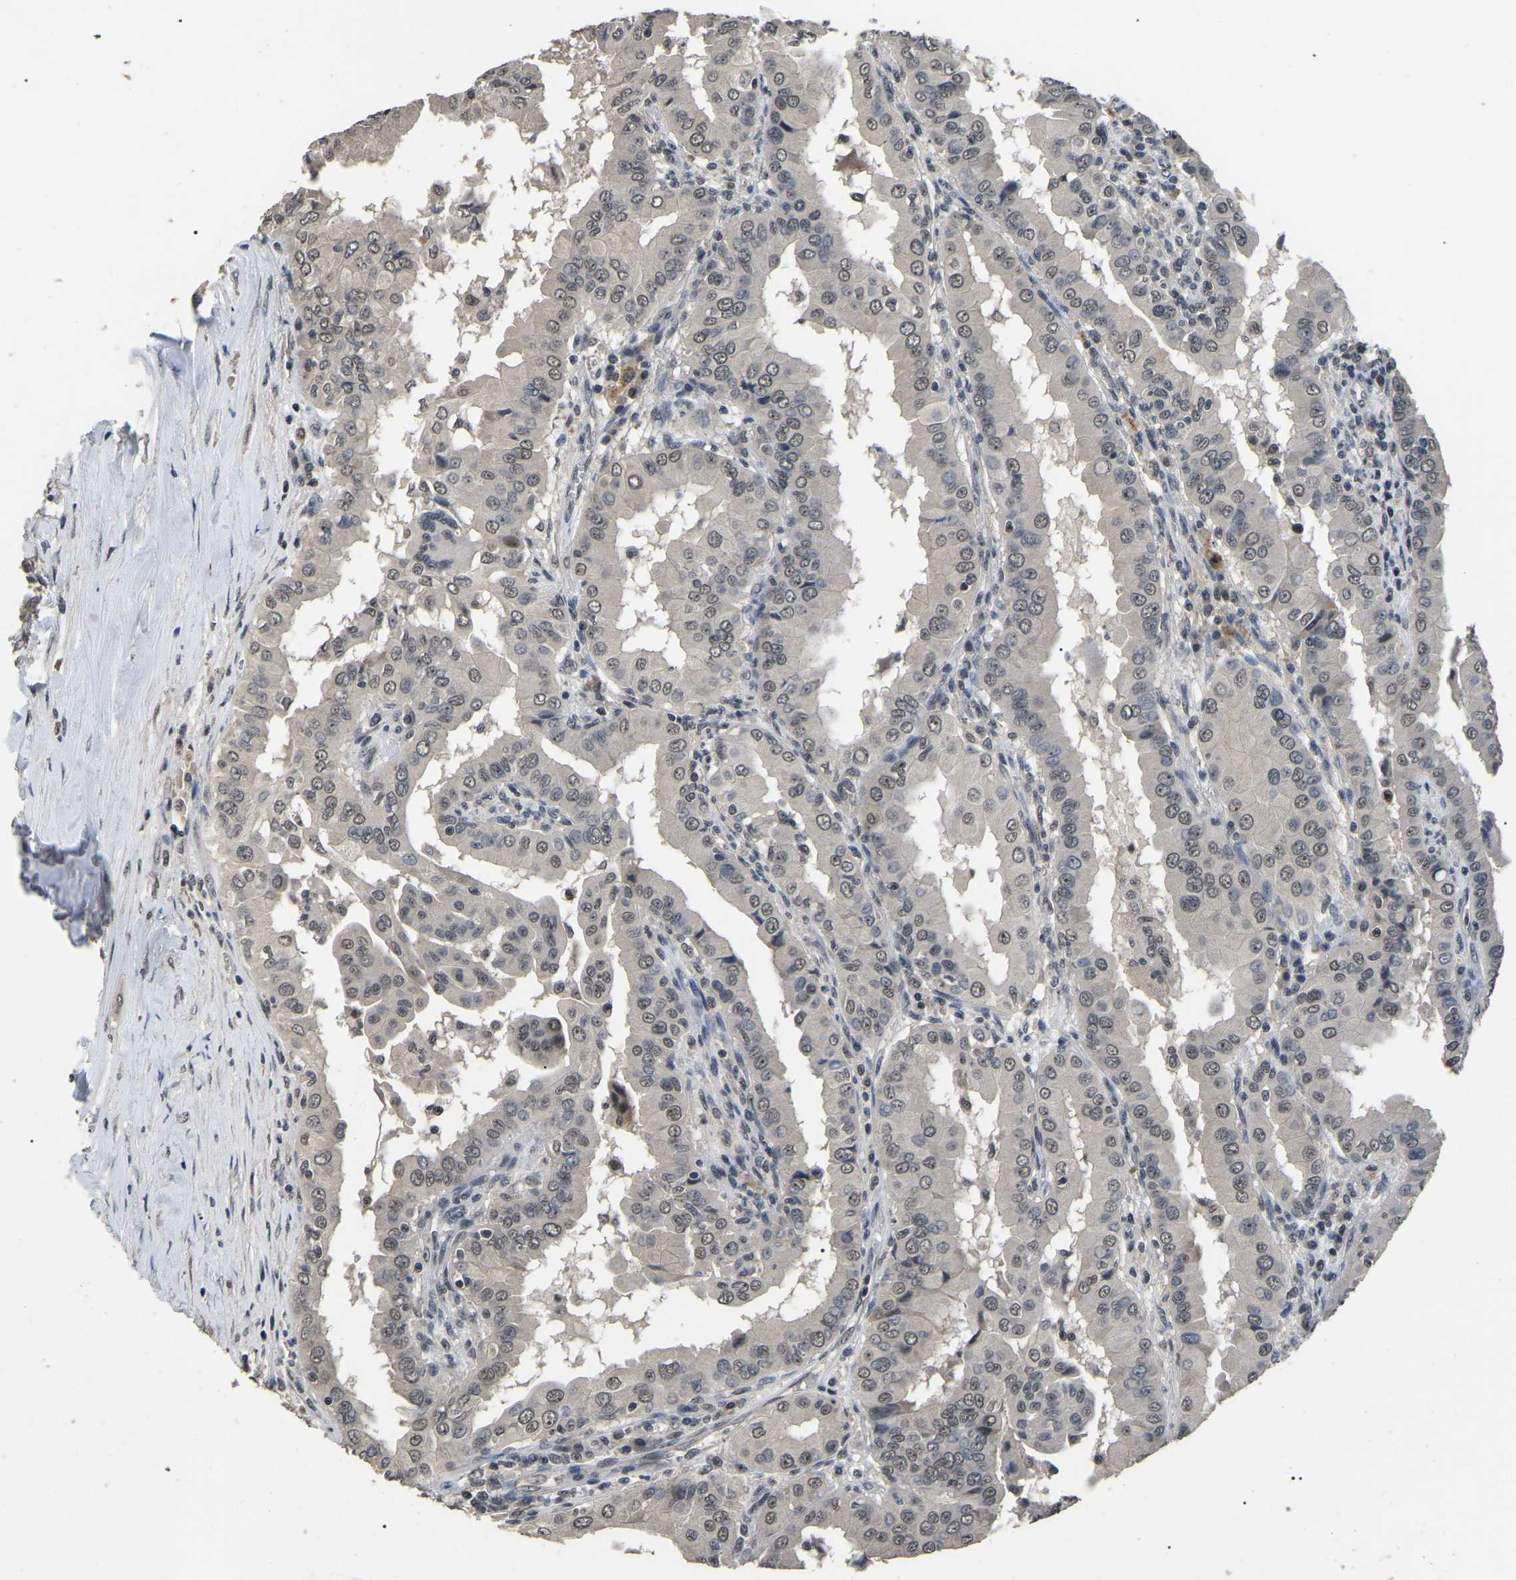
{"staining": {"intensity": "negative", "quantity": "none", "location": "none"}, "tissue": "thyroid cancer", "cell_type": "Tumor cells", "image_type": "cancer", "snomed": [{"axis": "morphology", "description": "Papillary adenocarcinoma, NOS"}, {"axis": "topography", "description": "Thyroid gland"}], "caption": "High magnification brightfield microscopy of thyroid cancer (papillary adenocarcinoma) stained with DAB (brown) and counterstained with hematoxylin (blue): tumor cells show no significant expression. (DAB immunohistochemistry (IHC) with hematoxylin counter stain).", "gene": "PPM1E", "patient": {"sex": "male", "age": 33}}